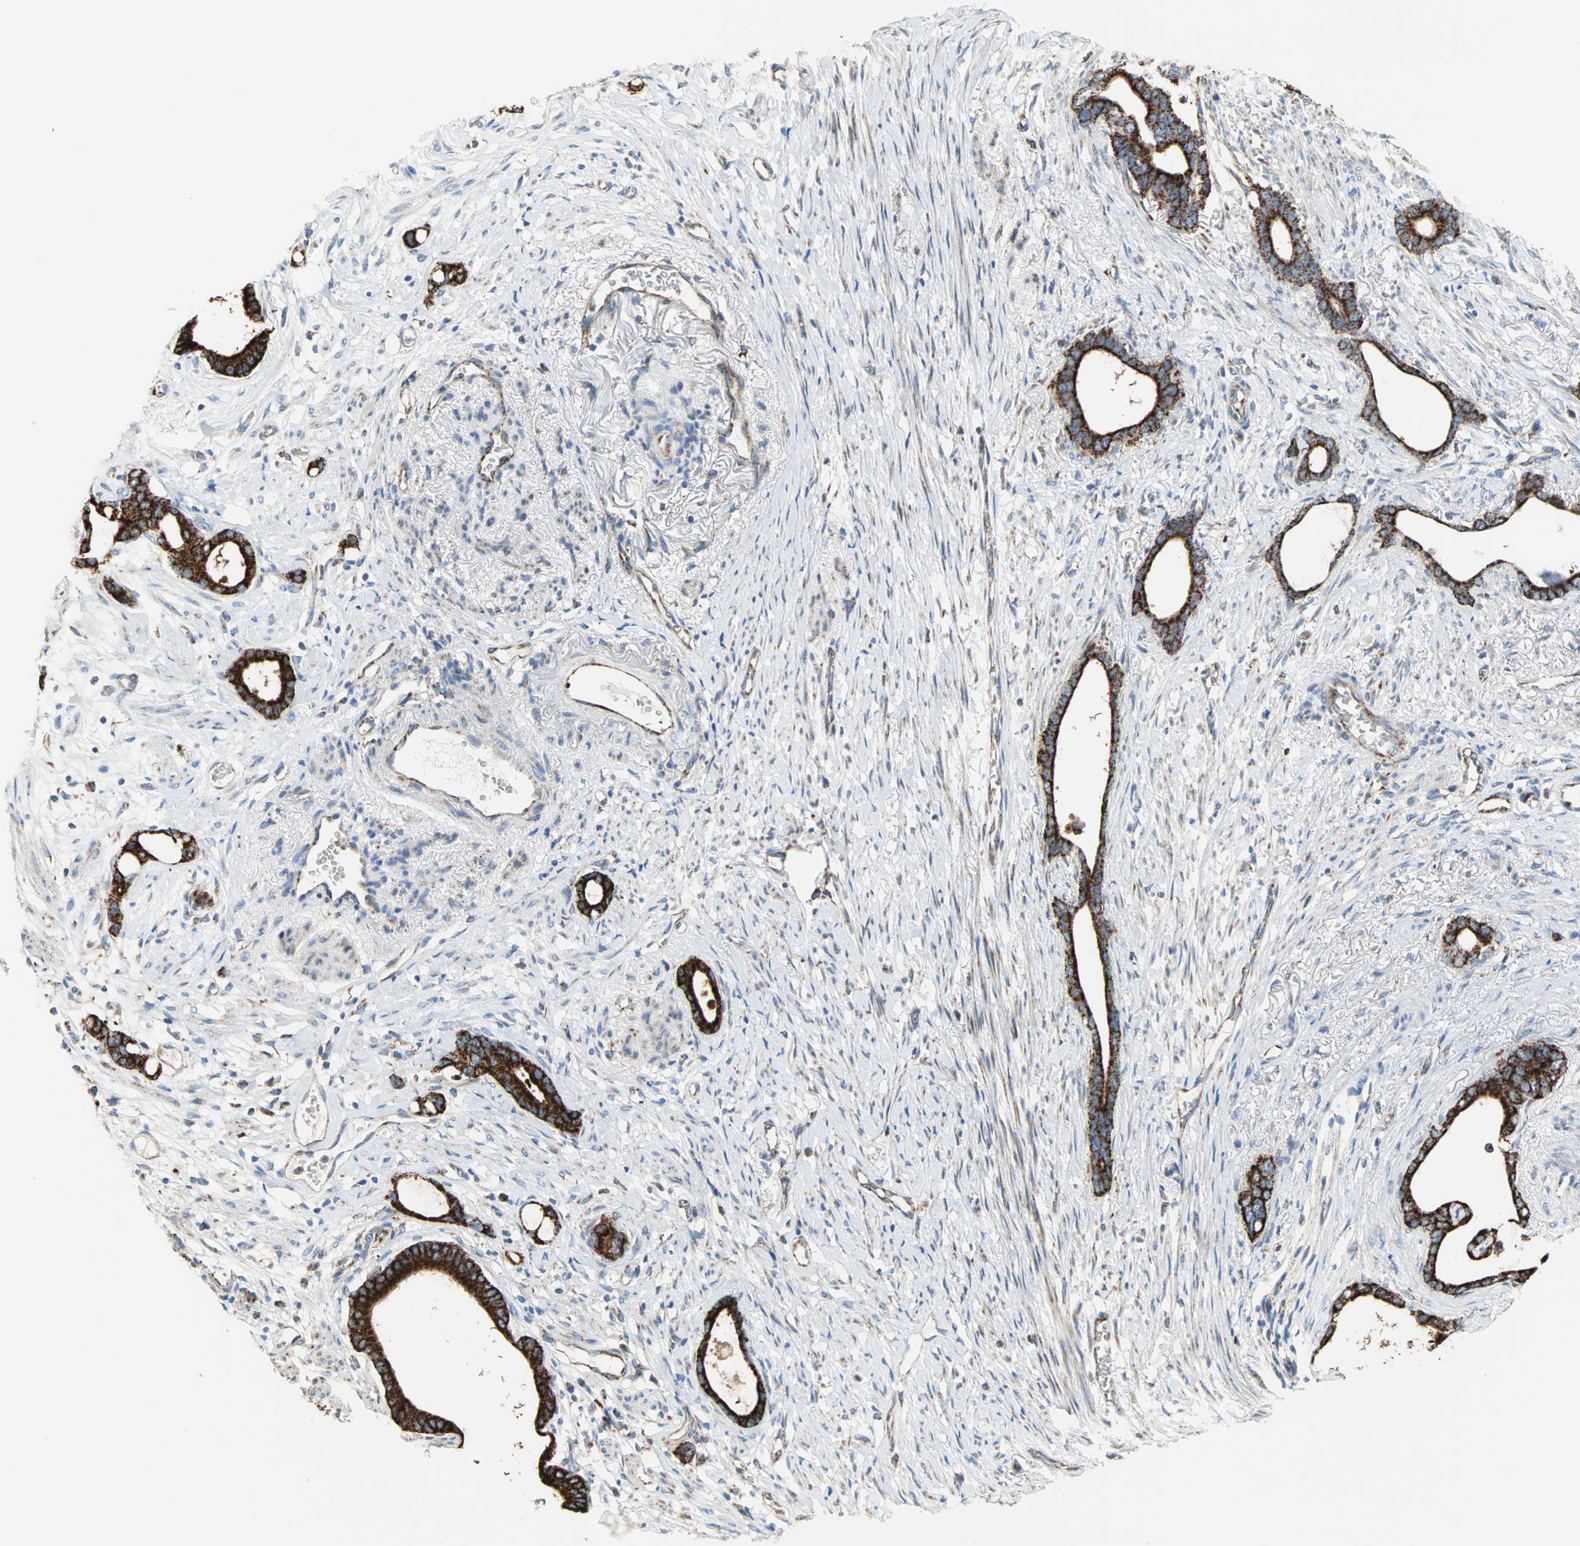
{"staining": {"intensity": "strong", "quantity": ">75%", "location": "cytoplasmic/membranous"}, "tissue": "stomach cancer", "cell_type": "Tumor cells", "image_type": "cancer", "snomed": [{"axis": "morphology", "description": "Adenocarcinoma, NOS"}, {"axis": "topography", "description": "Stomach"}], "caption": "Protein staining reveals strong cytoplasmic/membranous expression in about >75% of tumor cells in stomach cancer. (brown staining indicates protein expression, while blue staining denotes nuclei).", "gene": "TST", "patient": {"sex": "female", "age": 75}}